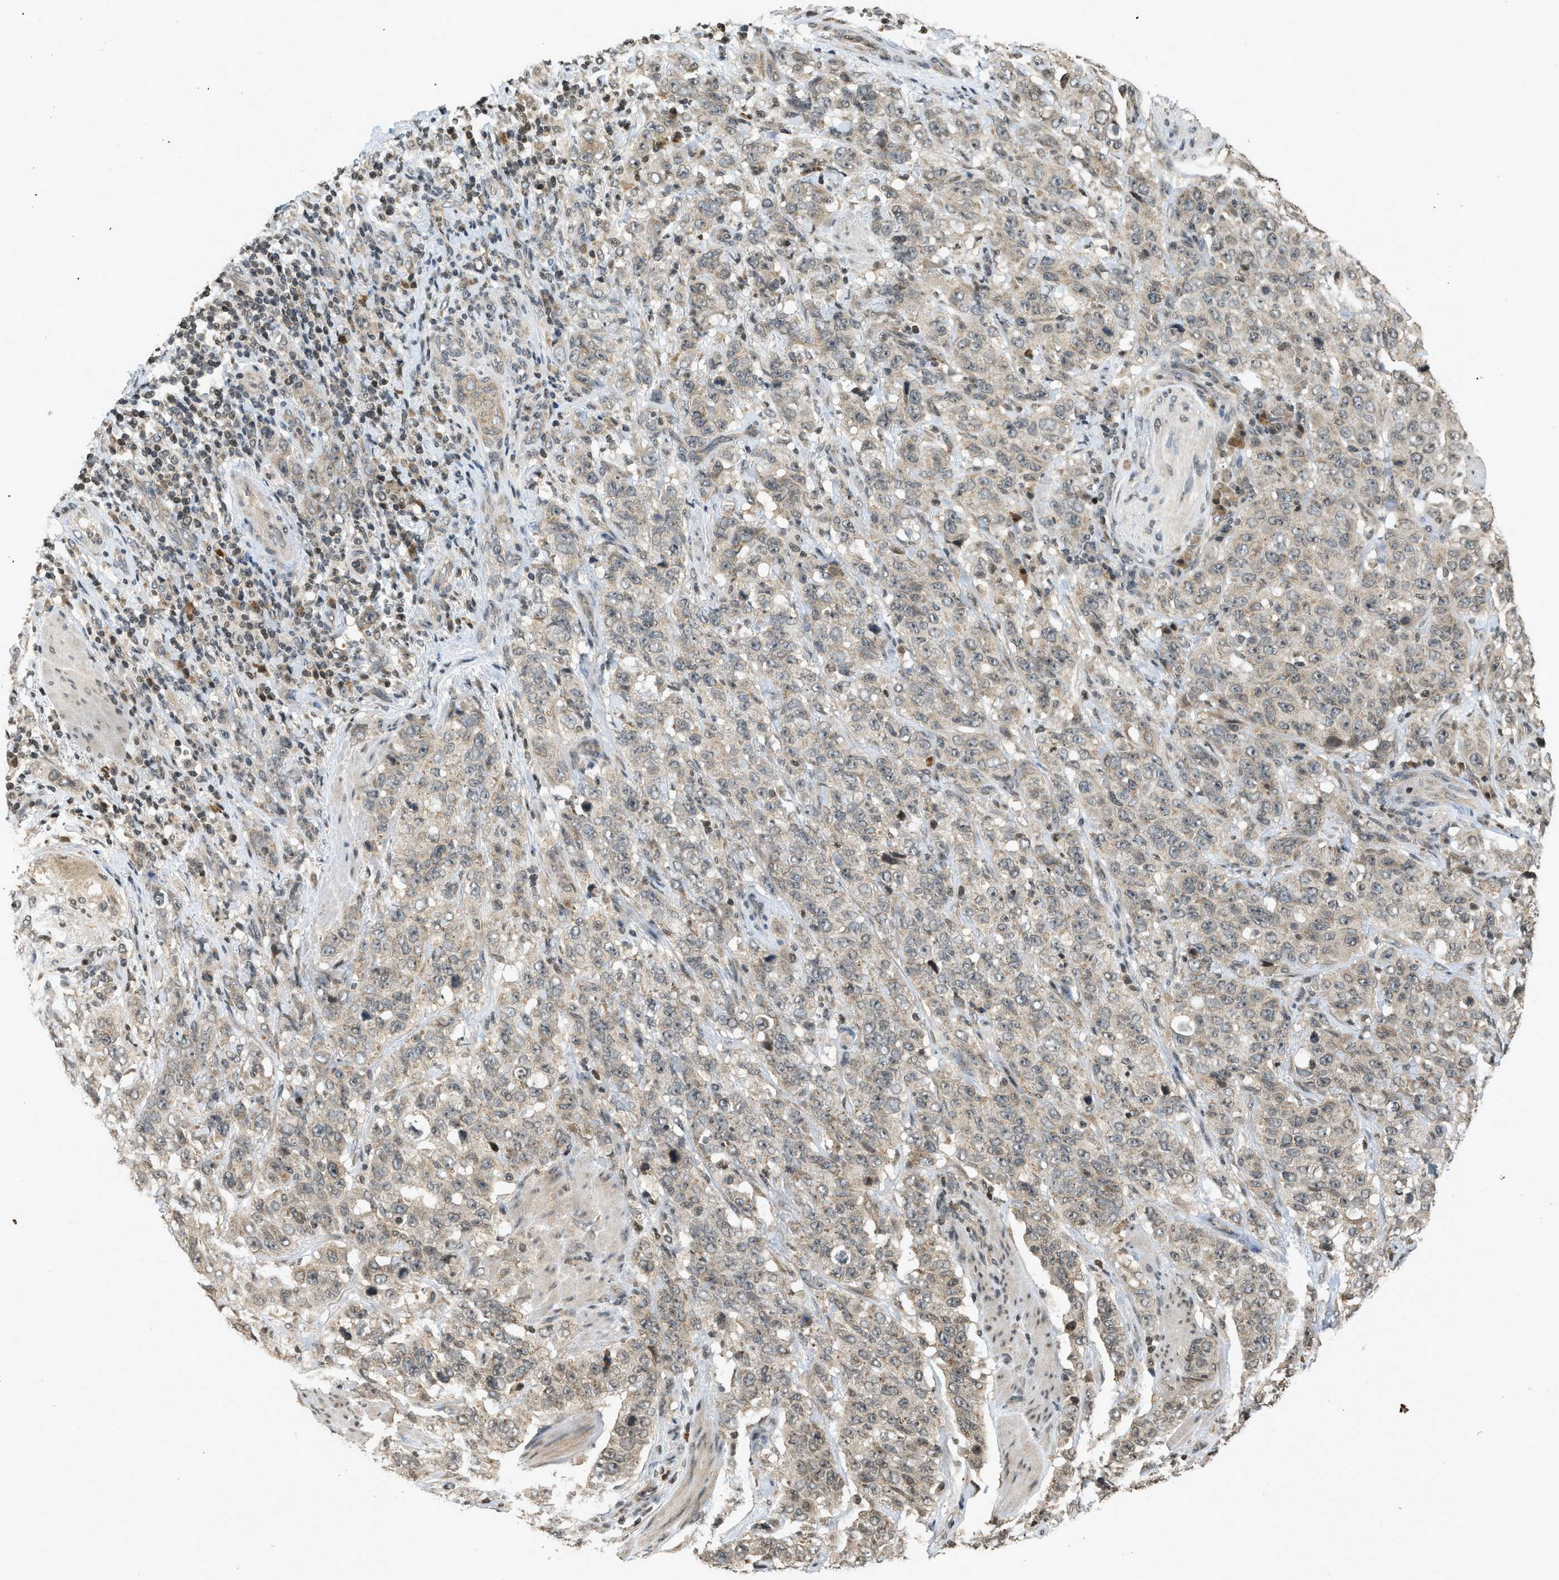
{"staining": {"intensity": "weak", "quantity": "25%-75%", "location": "cytoplasmic/membranous"}, "tissue": "stomach cancer", "cell_type": "Tumor cells", "image_type": "cancer", "snomed": [{"axis": "morphology", "description": "Adenocarcinoma, NOS"}, {"axis": "topography", "description": "Stomach"}], "caption": "The histopathology image reveals a brown stain indicating the presence of a protein in the cytoplasmic/membranous of tumor cells in adenocarcinoma (stomach).", "gene": "SIAH1", "patient": {"sex": "male", "age": 48}}